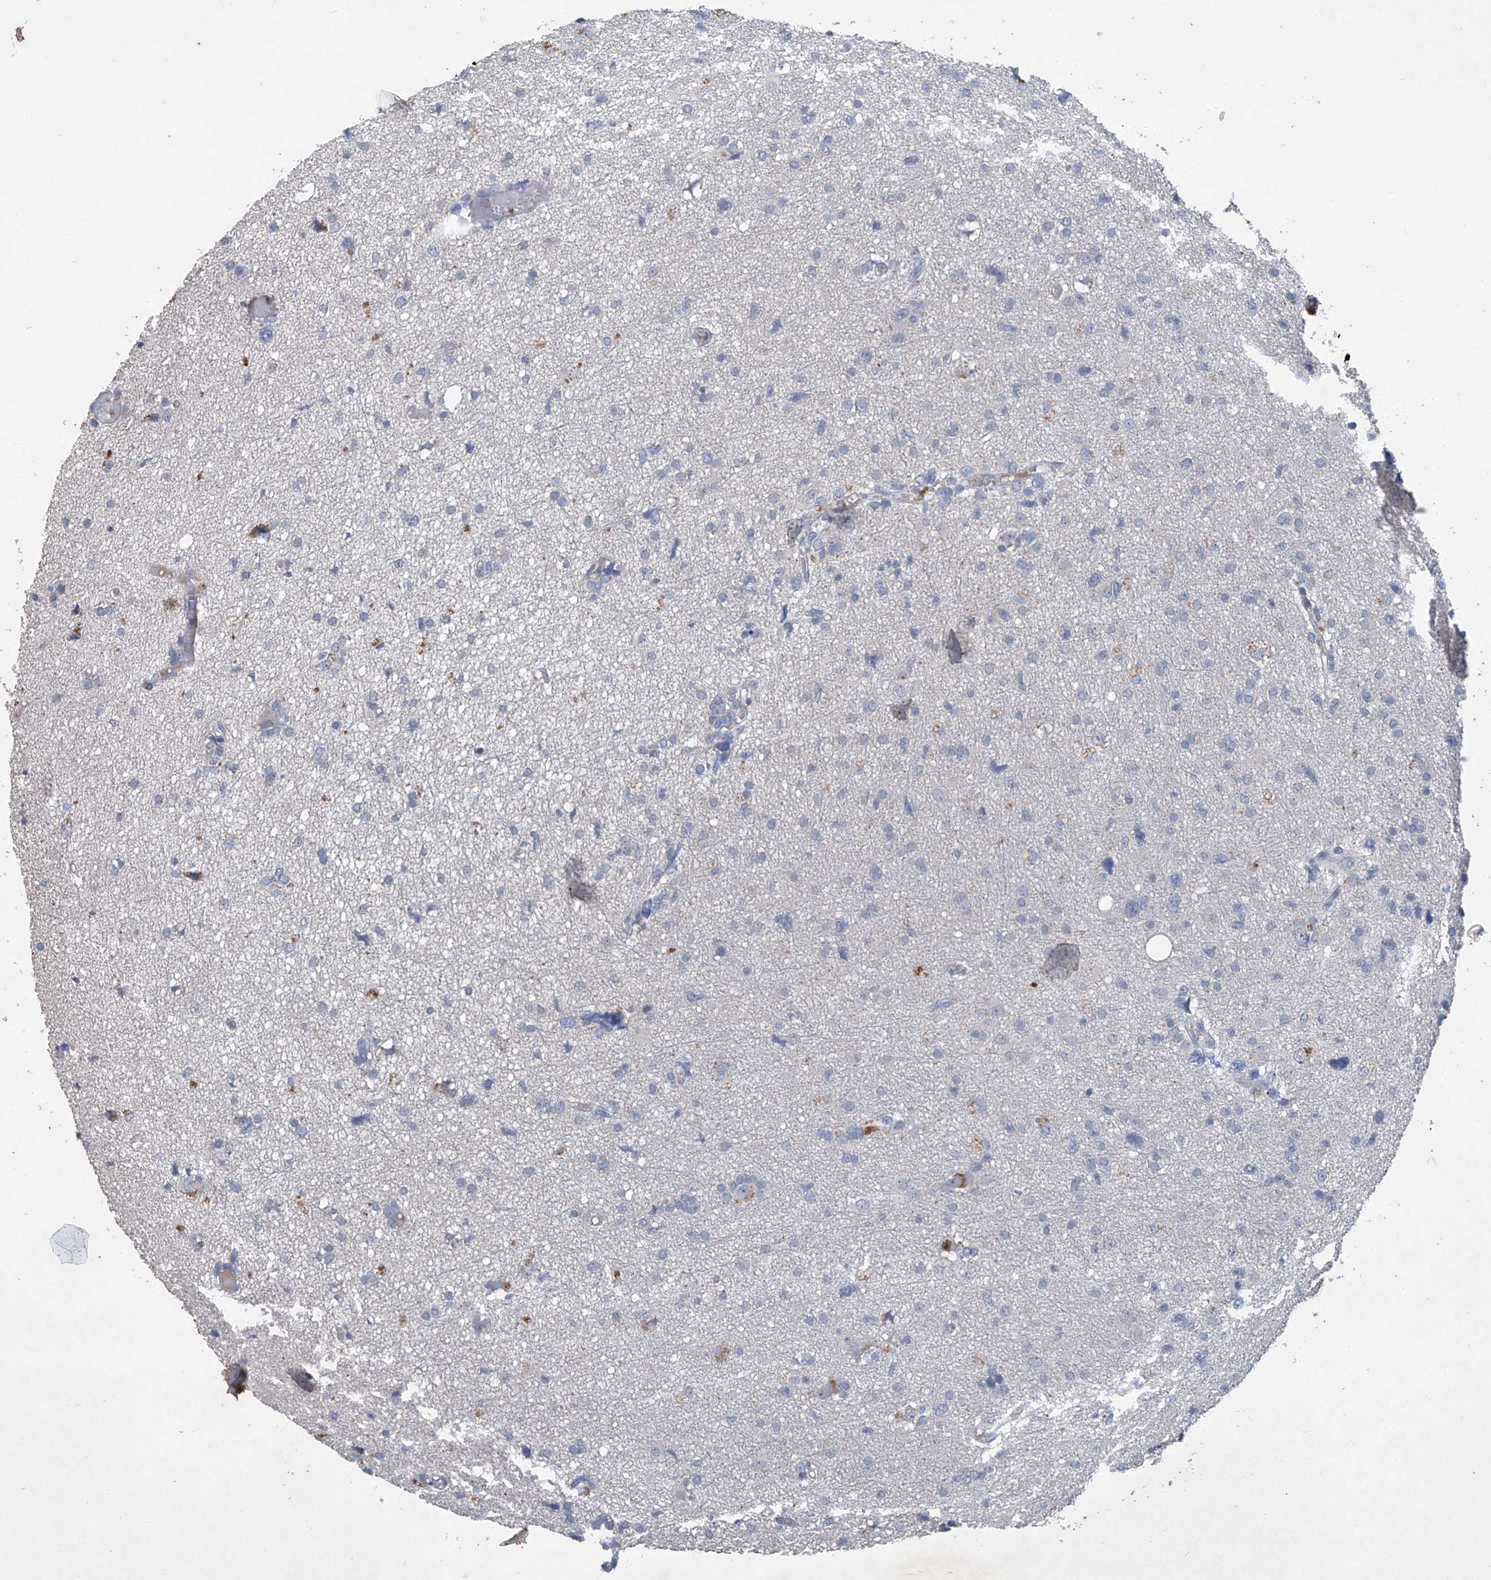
{"staining": {"intensity": "negative", "quantity": "none", "location": "none"}, "tissue": "glioma", "cell_type": "Tumor cells", "image_type": "cancer", "snomed": [{"axis": "morphology", "description": "Glioma, malignant, High grade"}, {"axis": "topography", "description": "Brain"}], "caption": "Malignant glioma (high-grade) was stained to show a protein in brown. There is no significant staining in tumor cells. The staining was performed using DAB to visualize the protein expression in brown, while the nuclei were stained in blue with hematoxylin (Magnification: 20x).", "gene": "PCSK5", "patient": {"sex": "female", "age": 59}}